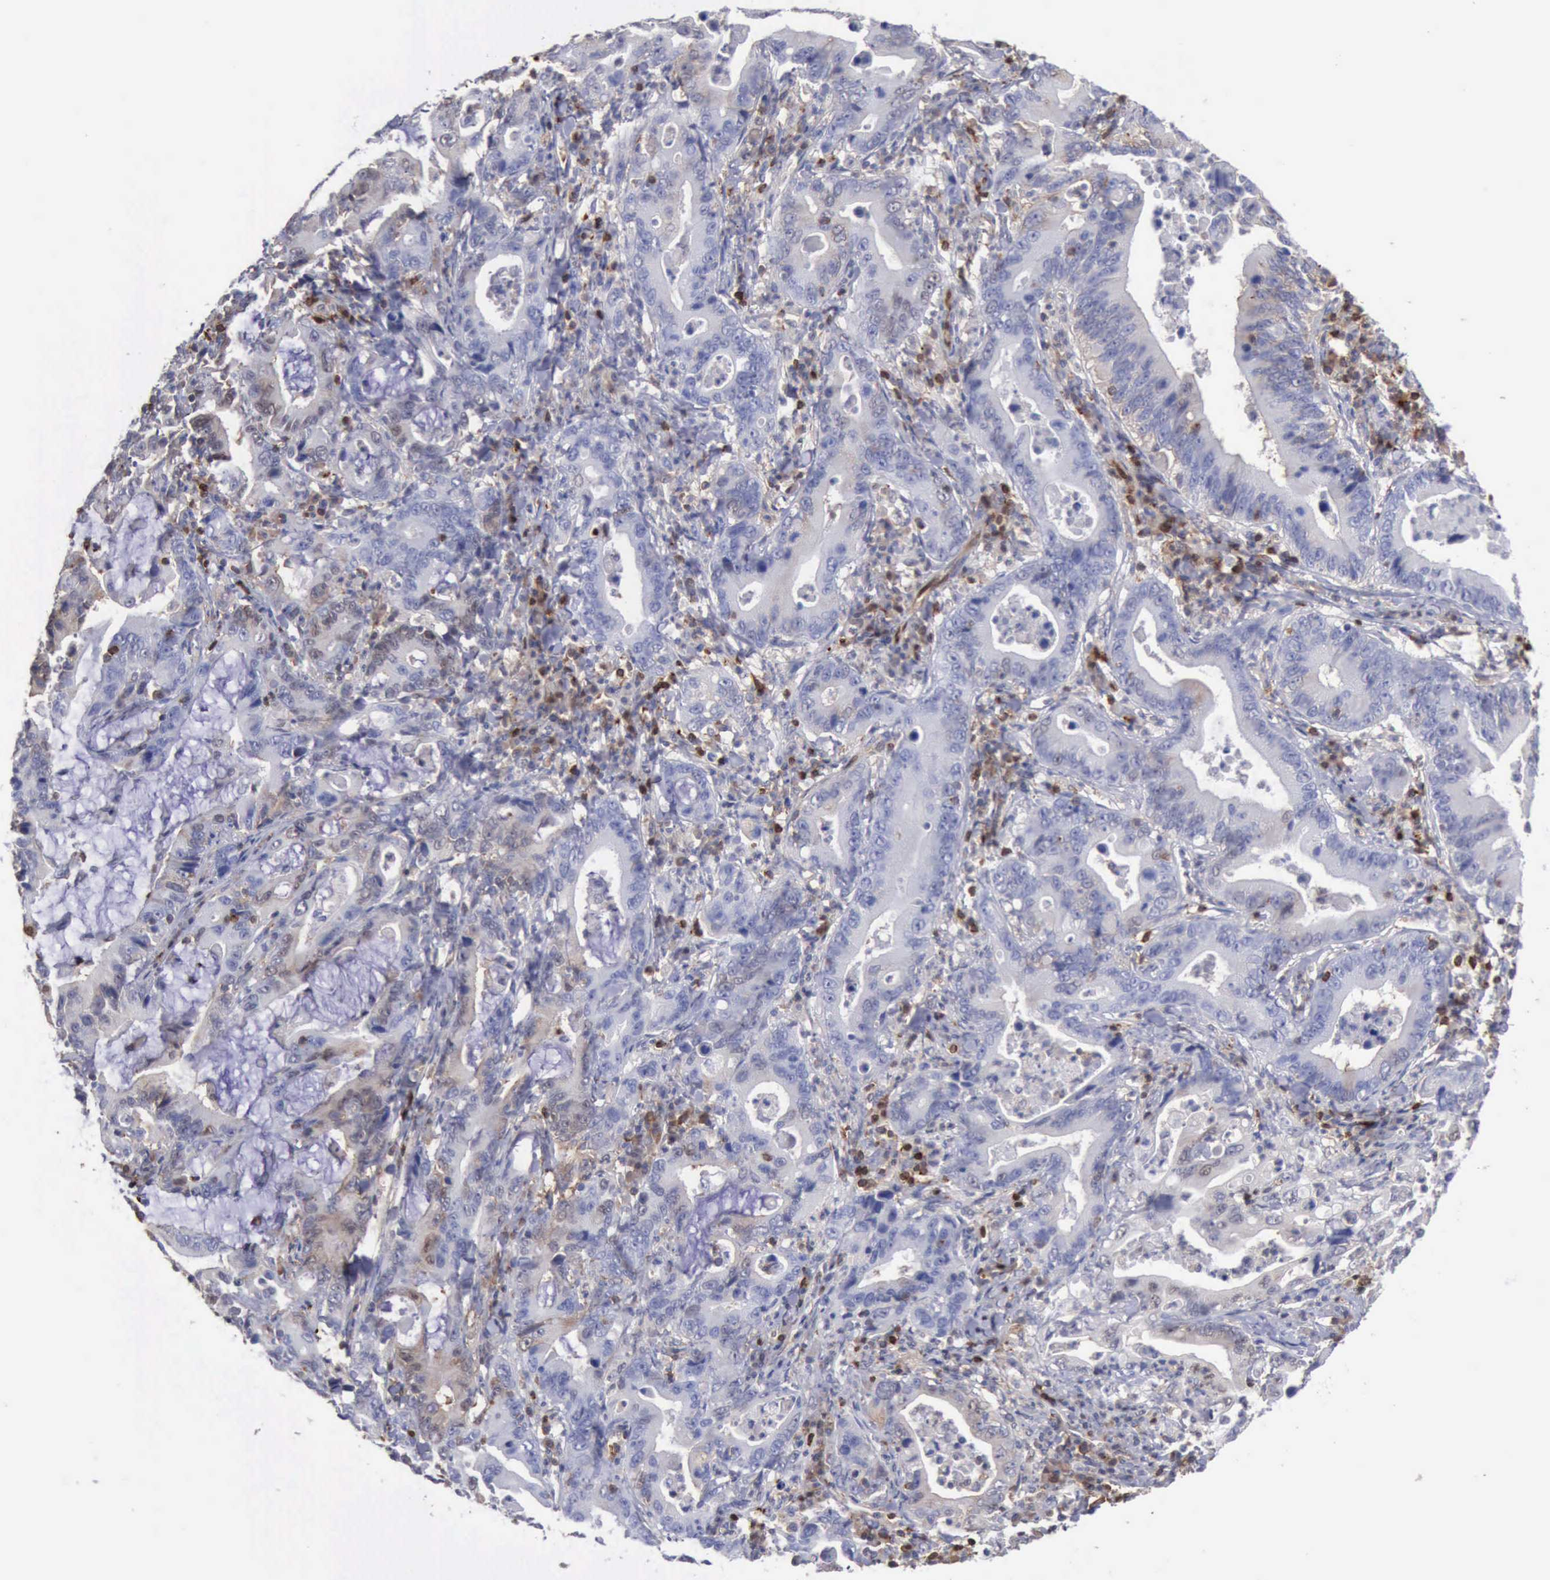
{"staining": {"intensity": "negative", "quantity": "none", "location": "none"}, "tissue": "stomach cancer", "cell_type": "Tumor cells", "image_type": "cancer", "snomed": [{"axis": "morphology", "description": "Adenocarcinoma, NOS"}, {"axis": "topography", "description": "Stomach, upper"}], "caption": "High magnification brightfield microscopy of stomach adenocarcinoma stained with DAB (brown) and counterstained with hematoxylin (blue): tumor cells show no significant expression. (DAB (3,3'-diaminobenzidine) immunohistochemistry visualized using brightfield microscopy, high magnification).", "gene": "PDCD4", "patient": {"sex": "male", "age": 63}}